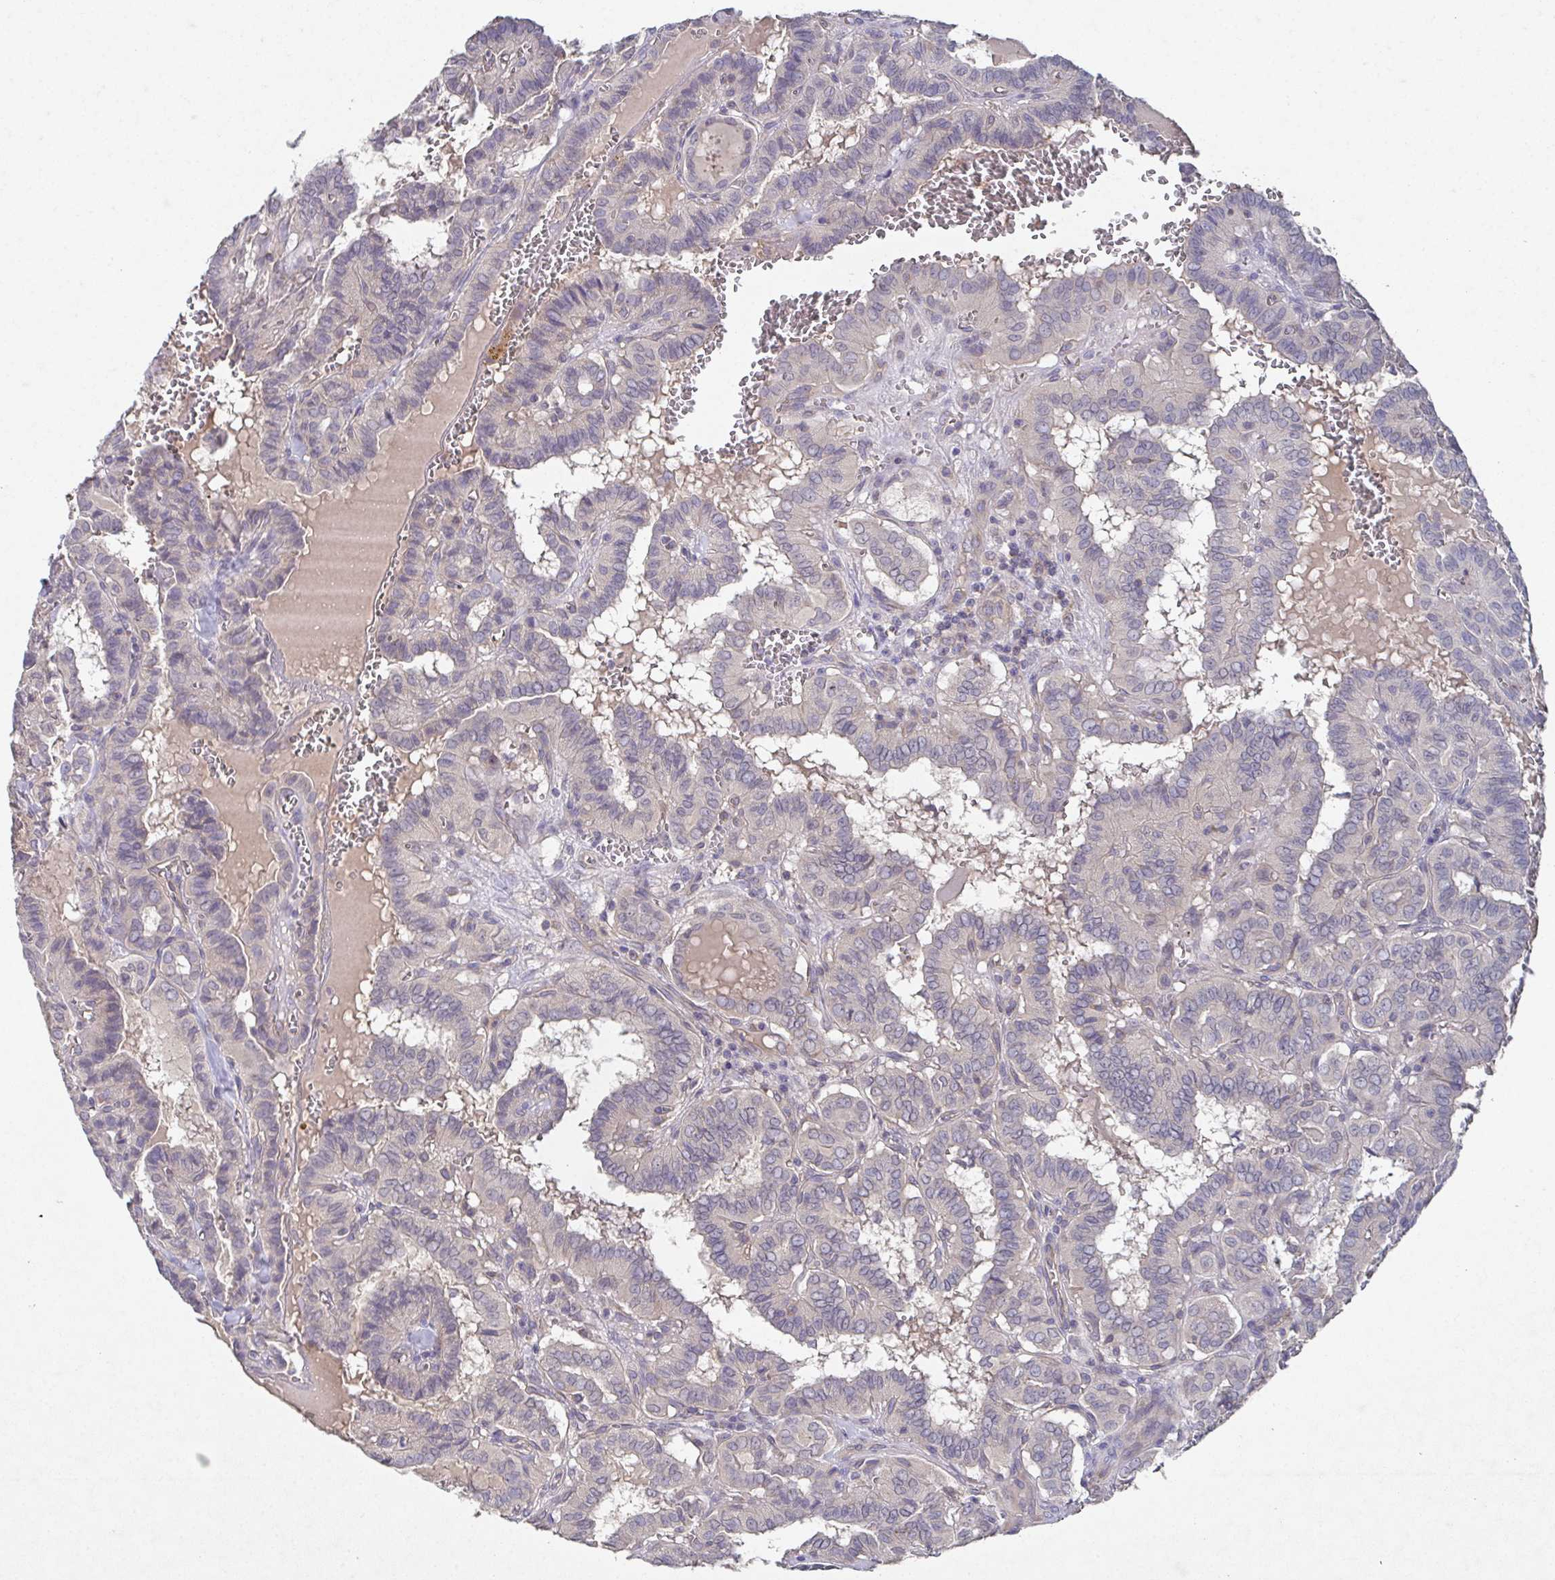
{"staining": {"intensity": "negative", "quantity": "none", "location": "none"}, "tissue": "thyroid cancer", "cell_type": "Tumor cells", "image_type": "cancer", "snomed": [{"axis": "morphology", "description": "Papillary adenocarcinoma, NOS"}, {"axis": "topography", "description": "Thyroid gland"}], "caption": "An IHC photomicrograph of papillary adenocarcinoma (thyroid) is shown. There is no staining in tumor cells of papillary adenocarcinoma (thyroid). (Brightfield microscopy of DAB (3,3'-diaminobenzidine) immunohistochemistry (IHC) at high magnification).", "gene": "MT-ND3", "patient": {"sex": "female", "age": 21}}